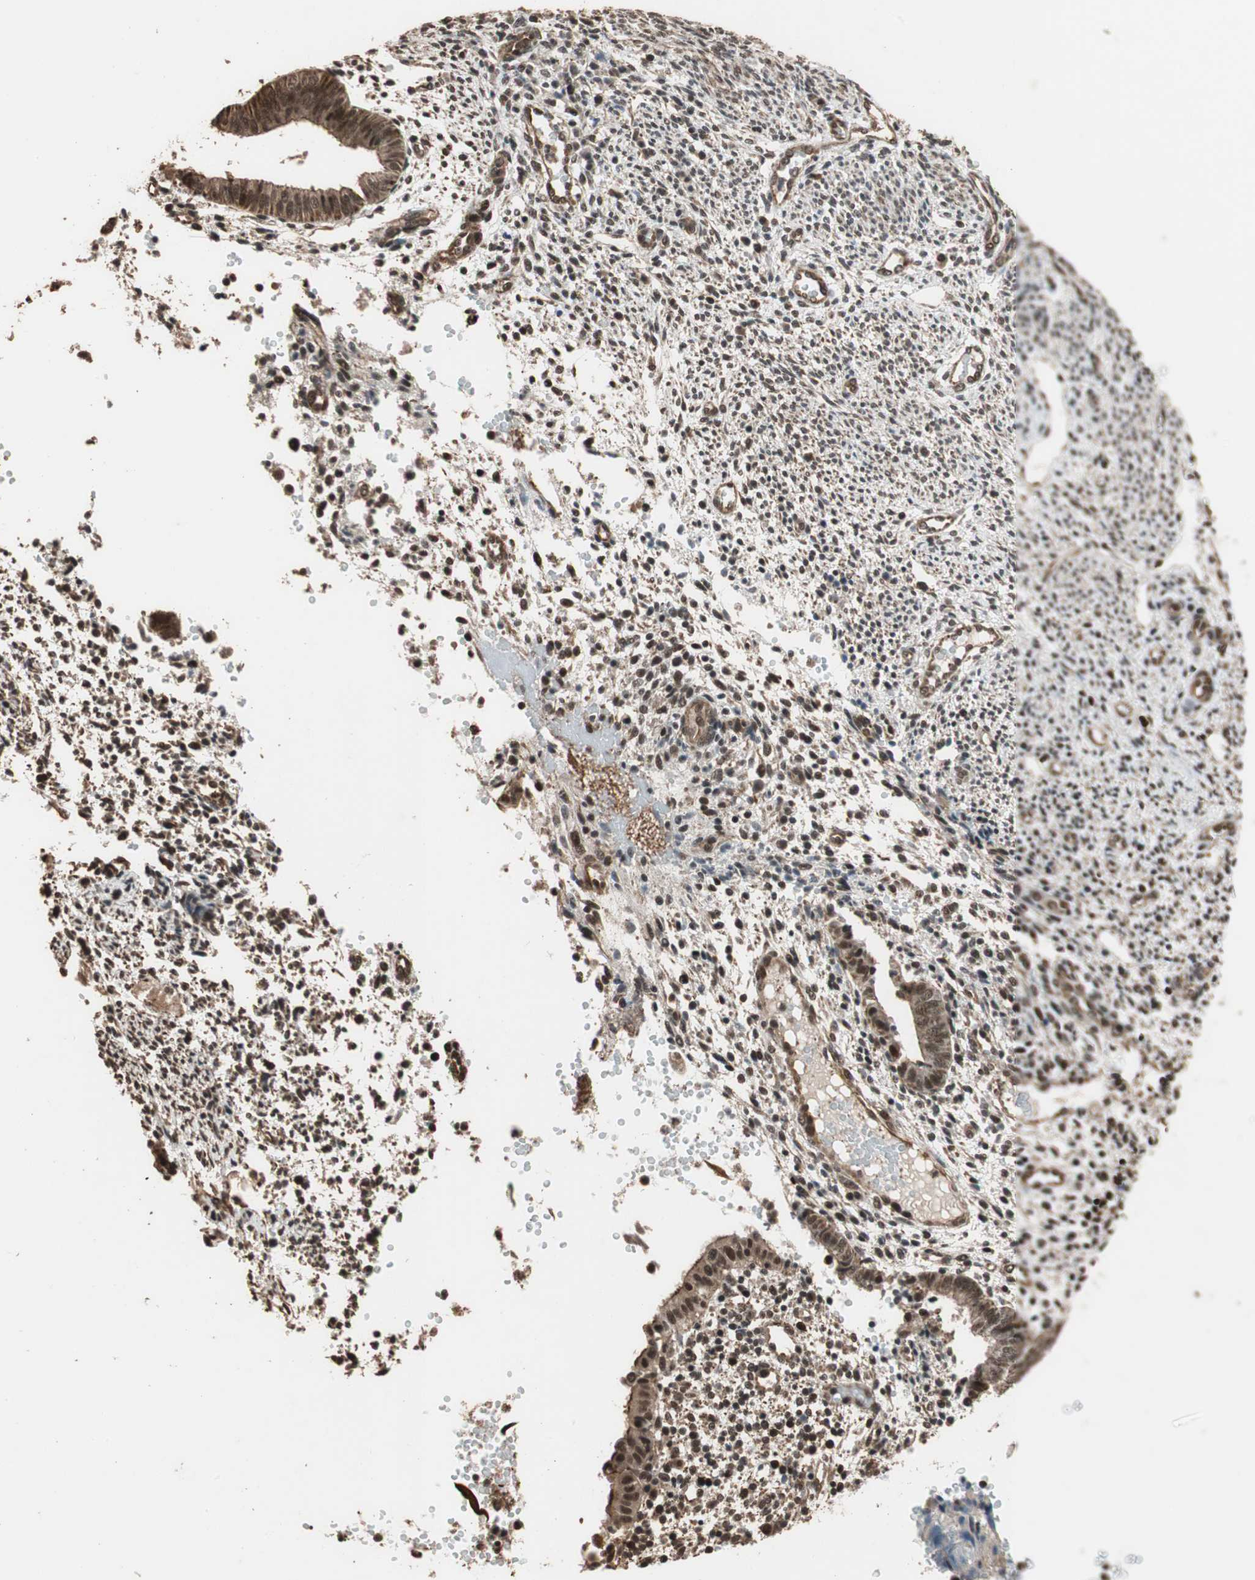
{"staining": {"intensity": "moderate", "quantity": "<25%", "location": "cytoplasmic/membranous,nuclear"}, "tissue": "endometrium", "cell_type": "Cells in endometrial stroma", "image_type": "normal", "snomed": [{"axis": "morphology", "description": "Normal tissue, NOS"}, {"axis": "topography", "description": "Endometrium"}], "caption": "An image of endometrium stained for a protein shows moderate cytoplasmic/membranous,nuclear brown staining in cells in endometrial stroma. The staining is performed using DAB (3,3'-diaminobenzidine) brown chromogen to label protein expression. The nuclei are counter-stained blue using hematoxylin.", "gene": "CDC5L", "patient": {"sex": "female", "age": 35}}